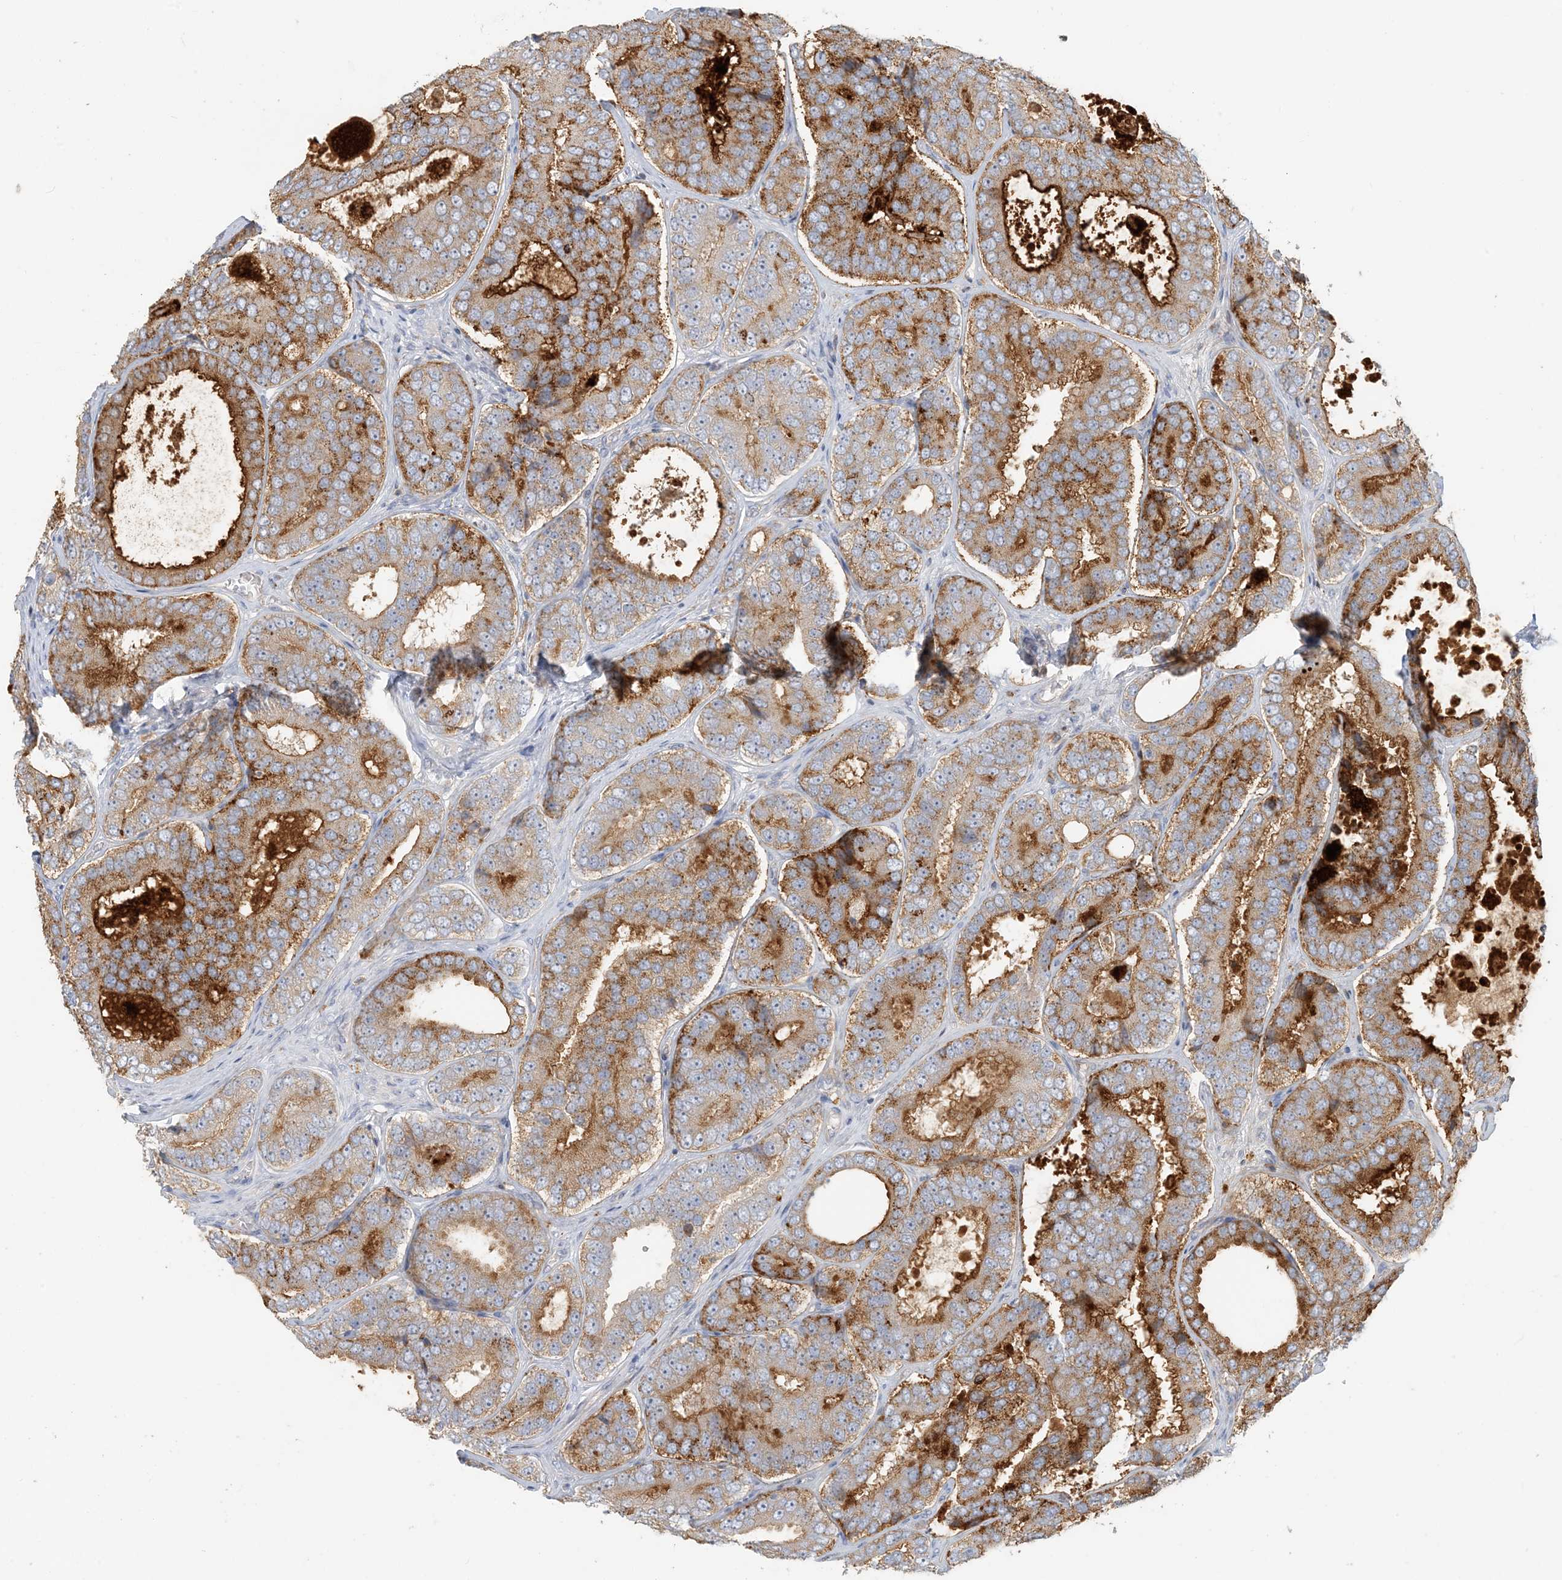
{"staining": {"intensity": "moderate", "quantity": ">75%", "location": "cytoplasmic/membranous"}, "tissue": "prostate cancer", "cell_type": "Tumor cells", "image_type": "cancer", "snomed": [{"axis": "morphology", "description": "Adenocarcinoma, High grade"}, {"axis": "topography", "description": "Prostate"}], "caption": "Prostate cancer (high-grade adenocarcinoma) stained with a brown dye displays moderate cytoplasmic/membranous positive positivity in approximately >75% of tumor cells.", "gene": "SPPL2A", "patient": {"sex": "male", "age": 56}}